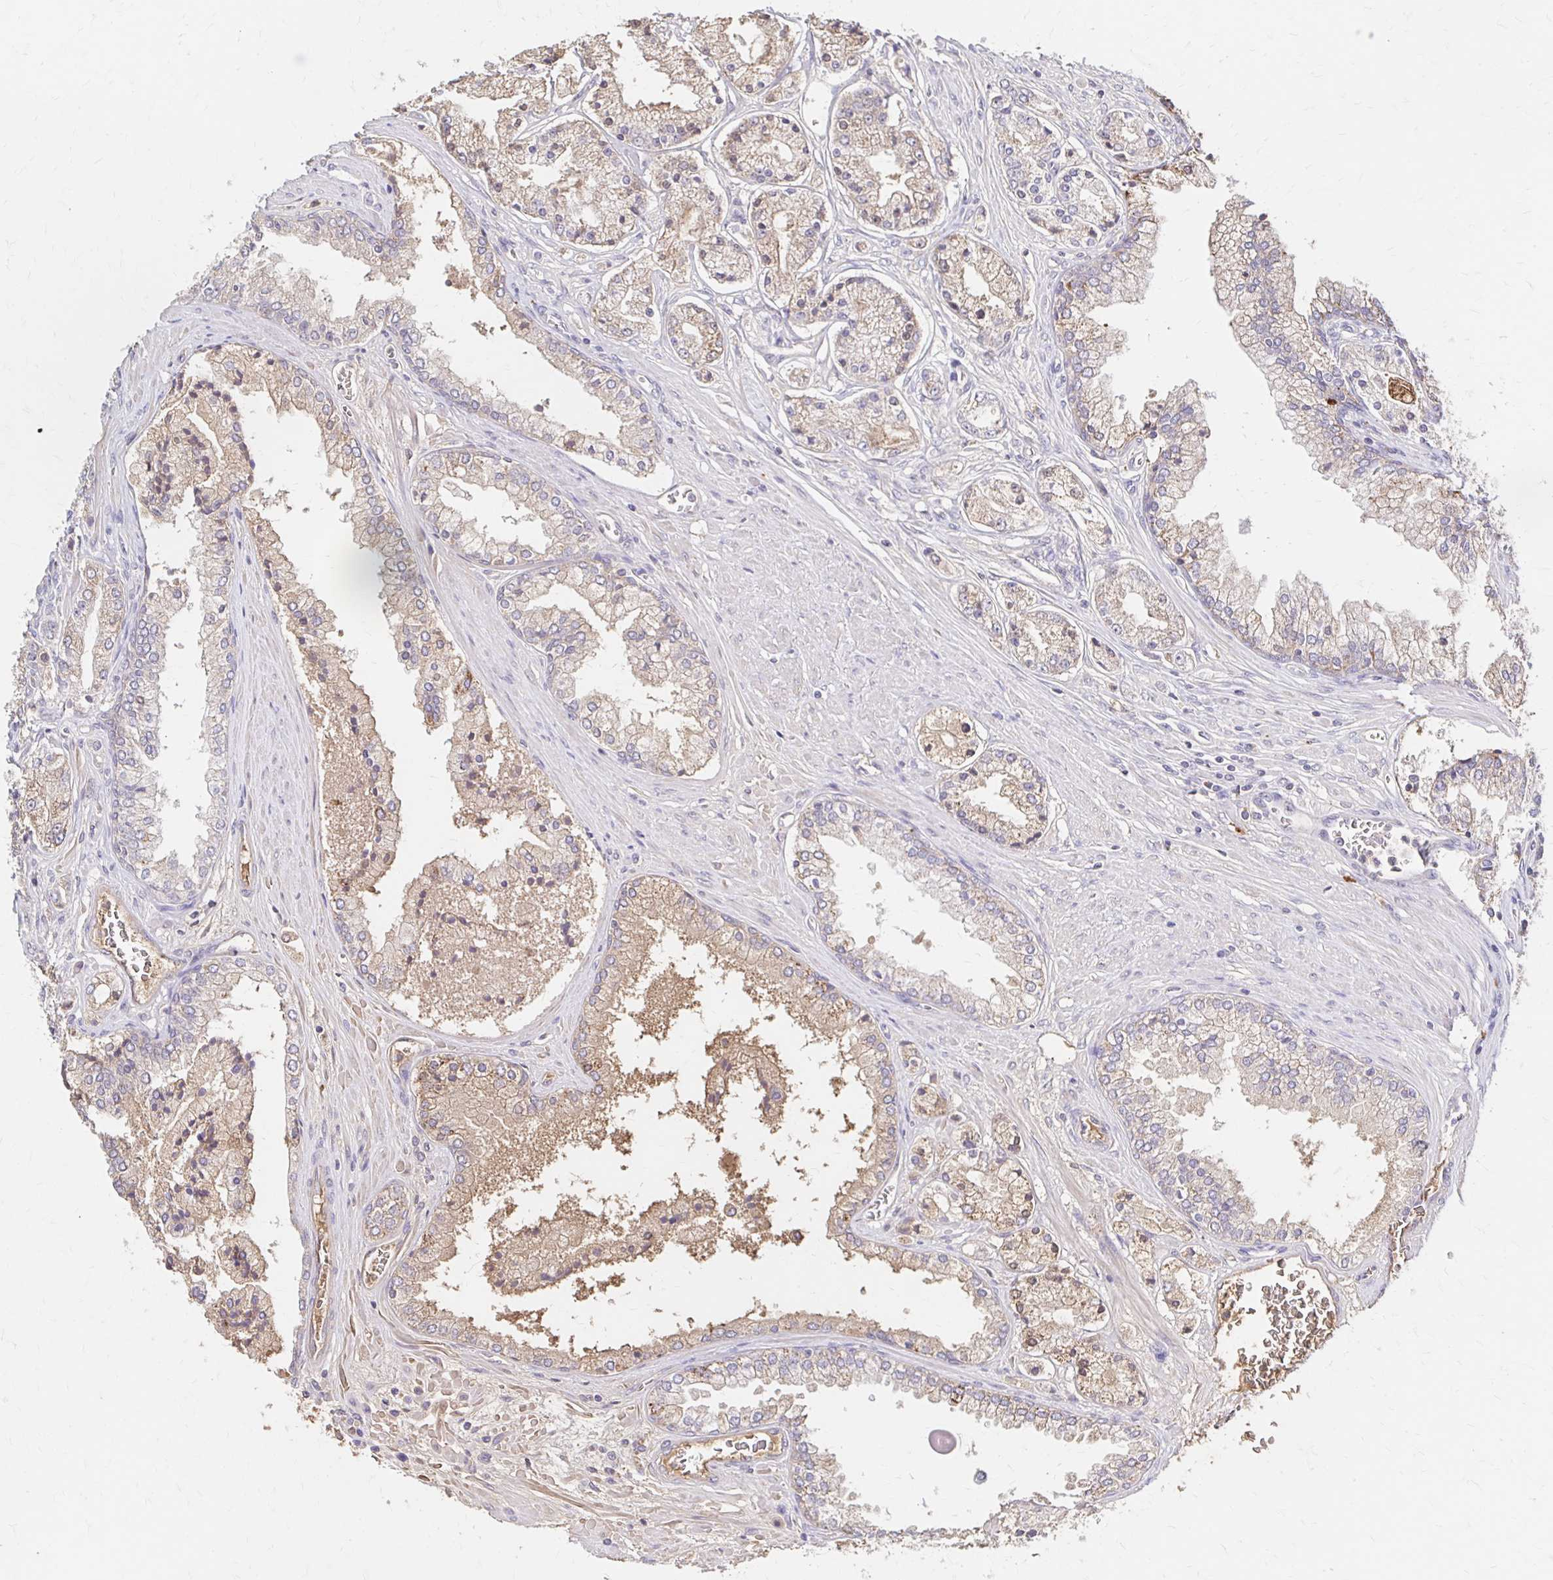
{"staining": {"intensity": "weak", "quantity": "25%-75%", "location": "cytoplasmic/membranous"}, "tissue": "prostate cancer", "cell_type": "Tumor cells", "image_type": "cancer", "snomed": [{"axis": "morphology", "description": "Adenocarcinoma, High grade"}, {"axis": "topography", "description": "Prostate"}], "caption": "The histopathology image displays immunohistochemical staining of high-grade adenocarcinoma (prostate). There is weak cytoplasmic/membranous staining is identified in about 25%-75% of tumor cells.", "gene": "HMGCS2", "patient": {"sex": "male", "age": 66}}